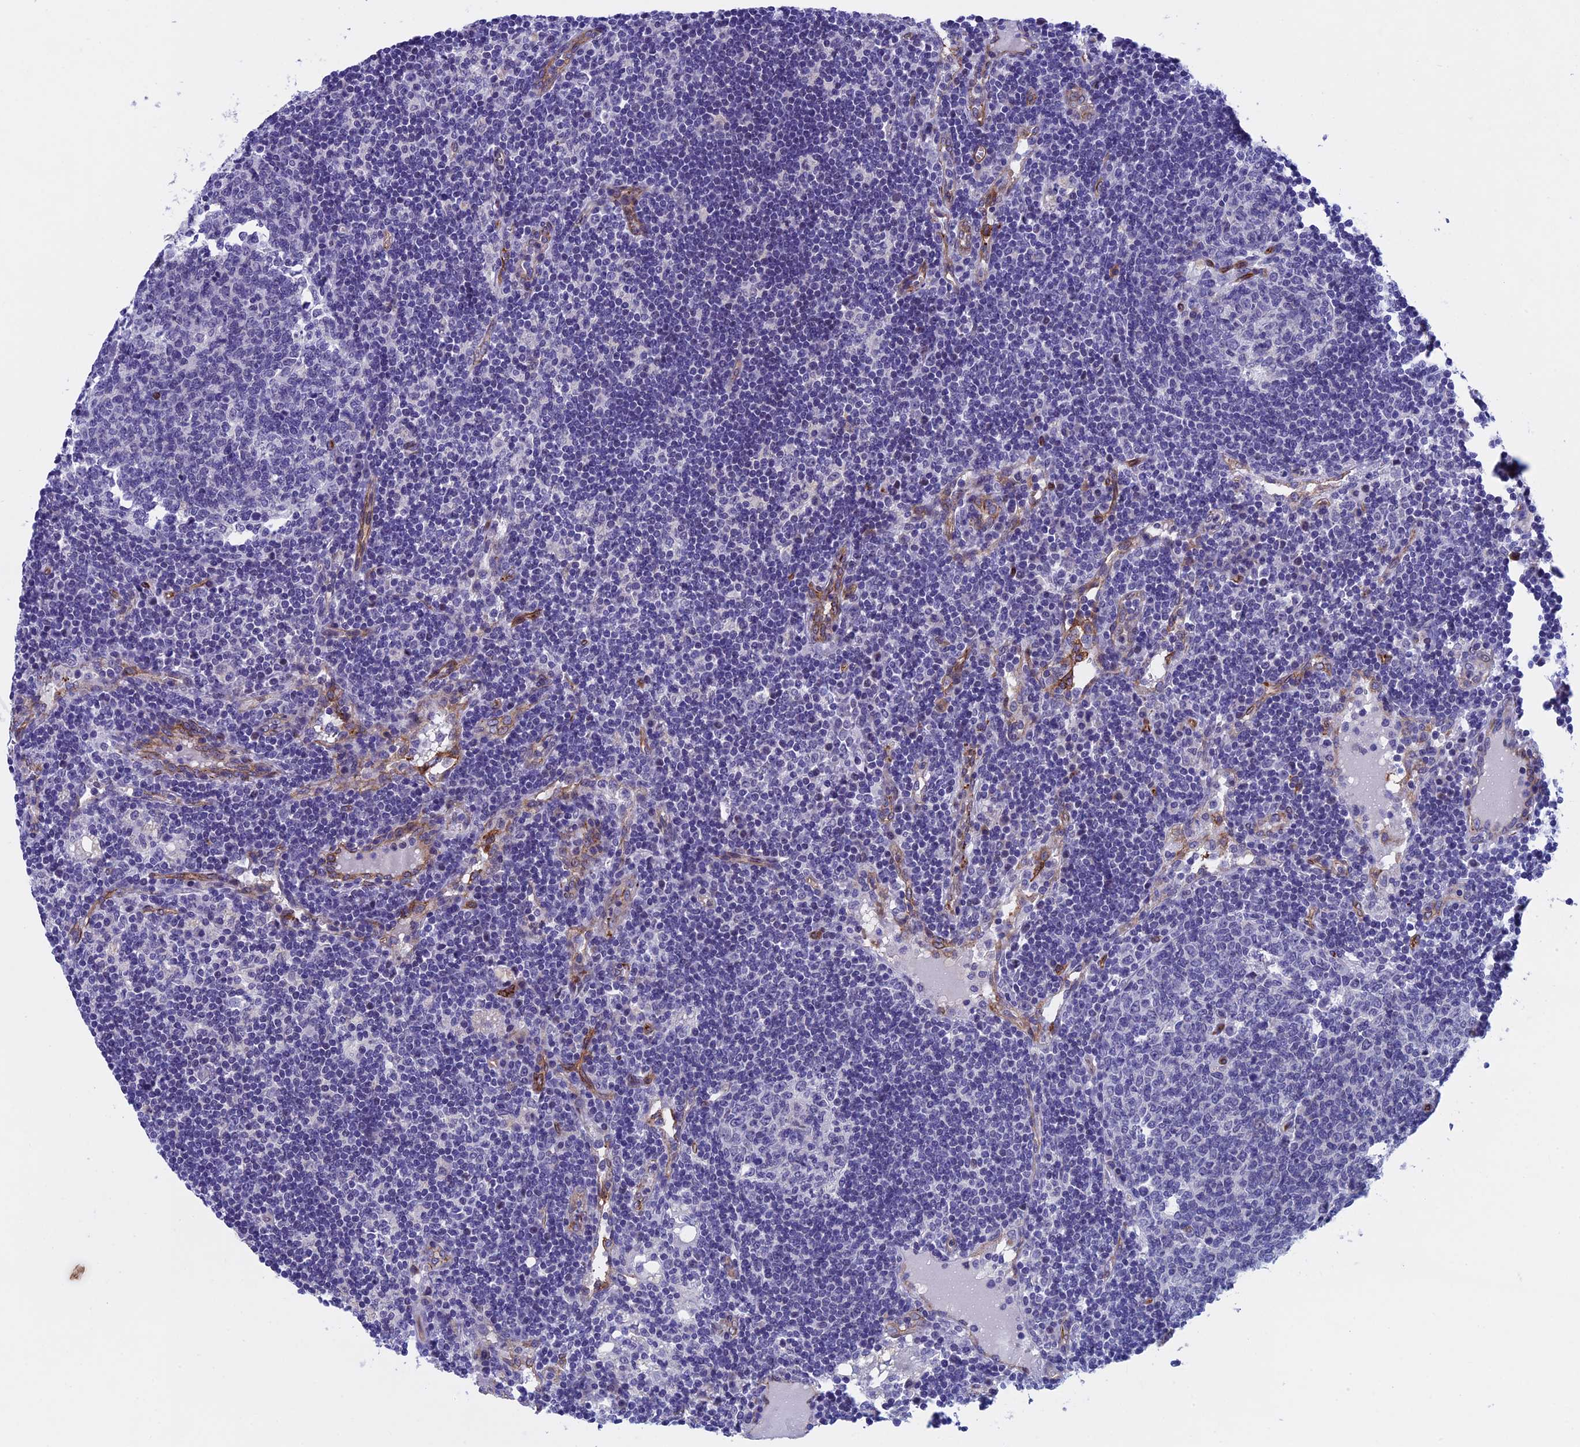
{"staining": {"intensity": "negative", "quantity": "none", "location": "none"}, "tissue": "lymph node", "cell_type": "Germinal center cells", "image_type": "normal", "snomed": [{"axis": "morphology", "description": "Normal tissue, NOS"}, {"axis": "topography", "description": "Lymph node"}], "caption": "Immunohistochemistry of benign human lymph node exhibits no staining in germinal center cells. (DAB immunohistochemistry visualized using brightfield microscopy, high magnification).", "gene": "INSYN1", "patient": {"sex": "female", "age": 73}}